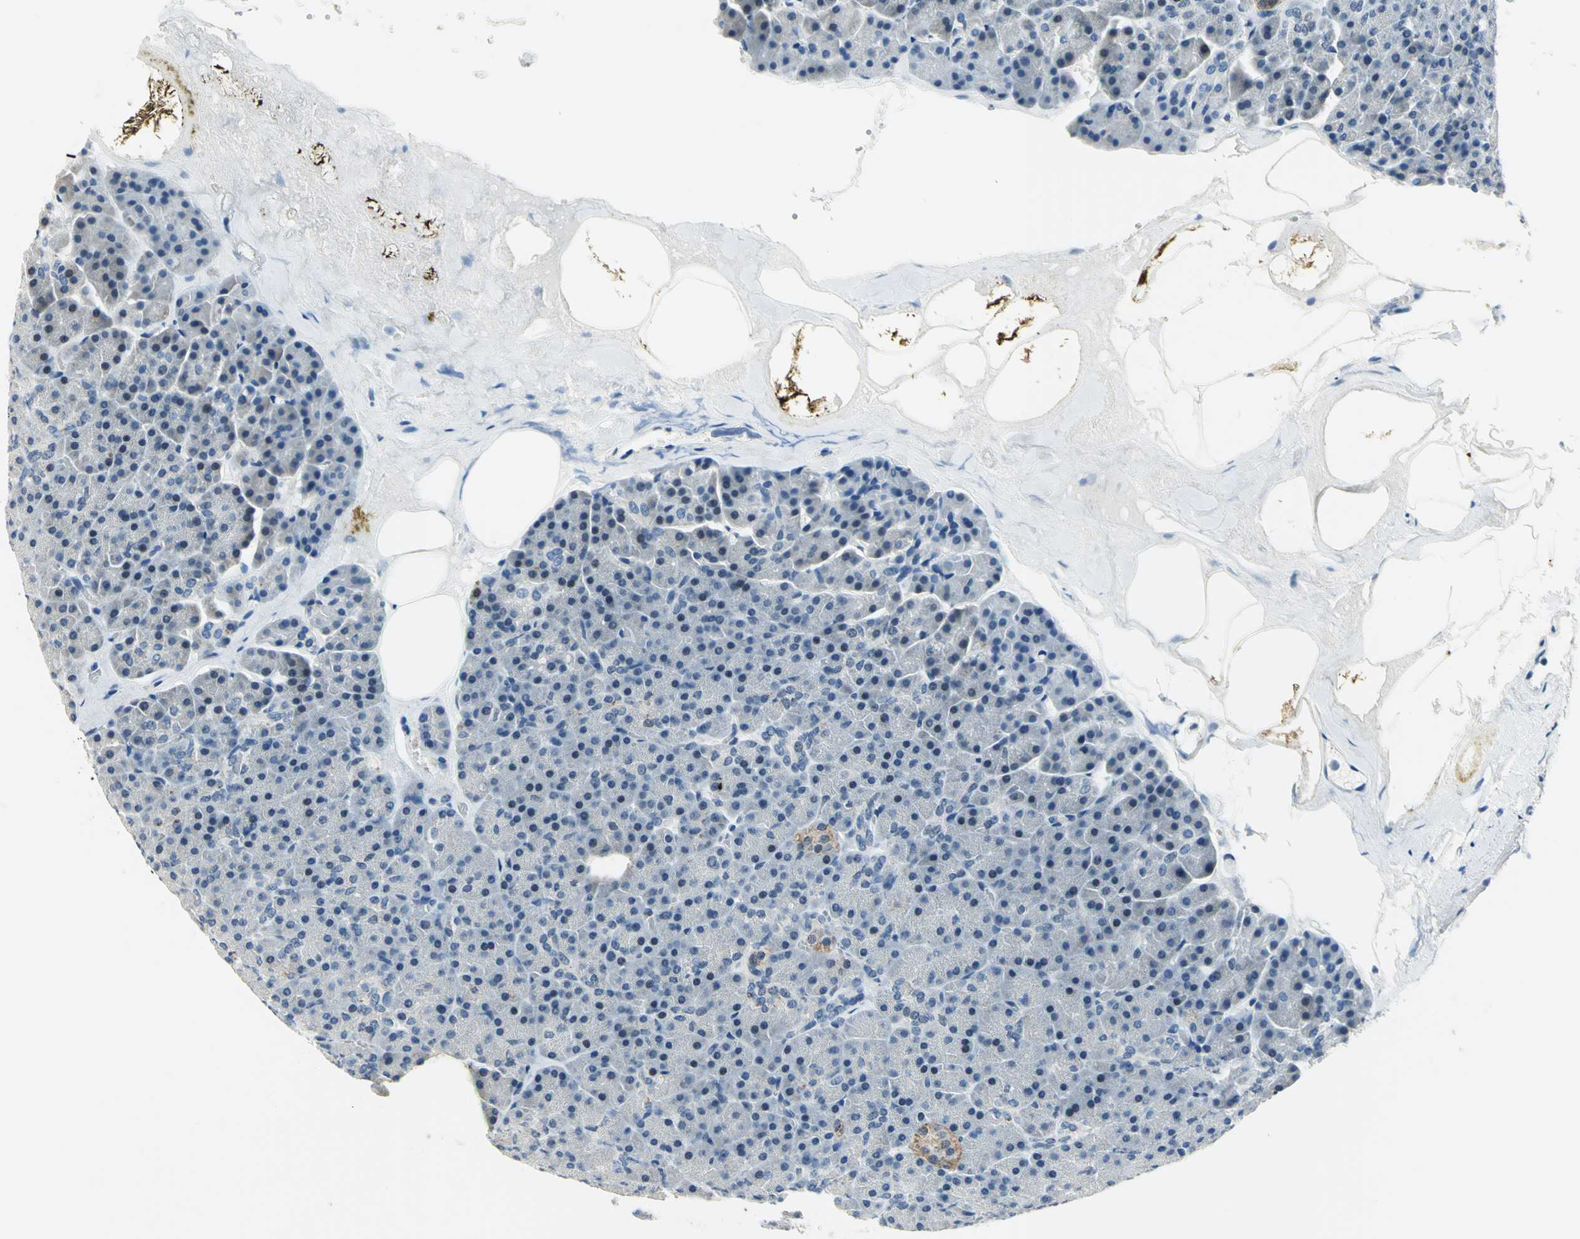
{"staining": {"intensity": "weak", "quantity": "25%-75%", "location": "nuclear"}, "tissue": "pancreas", "cell_type": "Exocrine glandular cells", "image_type": "normal", "snomed": [{"axis": "morphology", "description": "Normal tissue, NOS"}, {"axis": "topography", "description": "Pancreas"}], "caption": "Brown immunohistochemical staining in normal human pancreas displays weak nuclear staining in approximately 25%-75% of exocrine glandular cells.", "gene": "RAD17", "patient": {"sex": "female", "age": 35}}